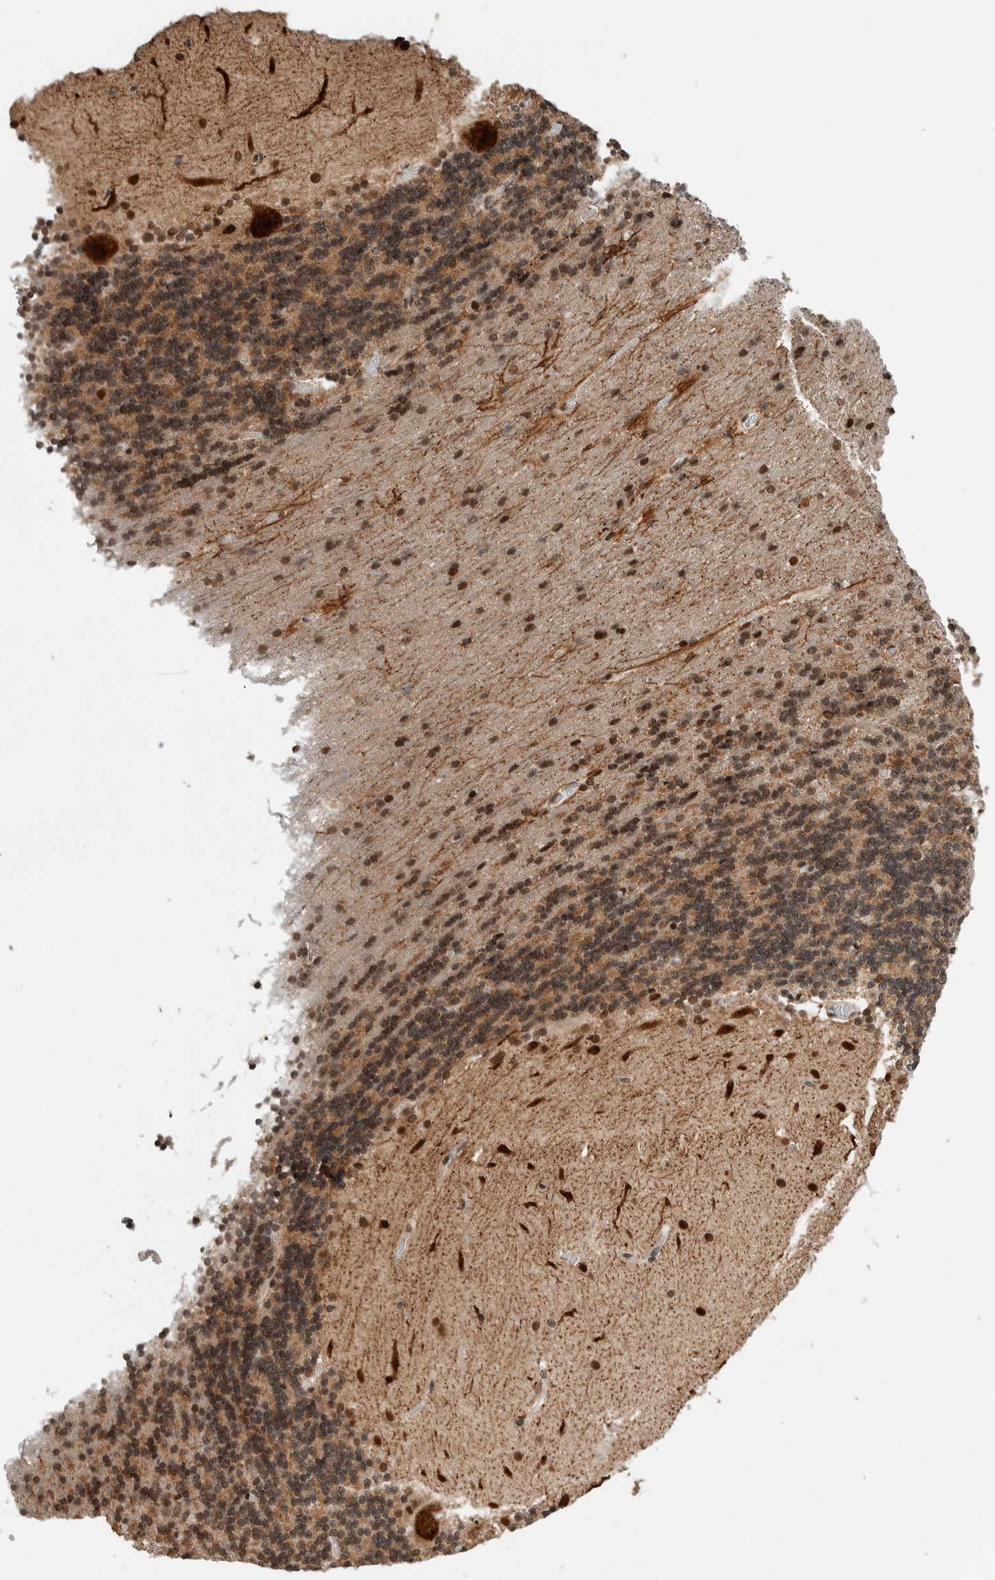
{"staining": {"intensity": "moderate", "quantity": ">75%", "location": "cytoplasmic/membranous,nuclear"}, "tissue": "cerebellum", "cell_type": "Cells in granular layer", "image_type": "normal", "snomed": [{"axis": "morphology", "description": "Normal tissue, NOS"}, {"axis": "topography", "description": "Cerebellum"}], "caption": "Moderate cytoplasmic/membranous,nuclear staining is appreciated in about >75% of cells in granular layer in unremarkable cerebellum. (DAB = brown stain, brightfield microscopy at high magnification).", "gene": "TNRC18", "patient": {"sex": "female", "age": 54}}